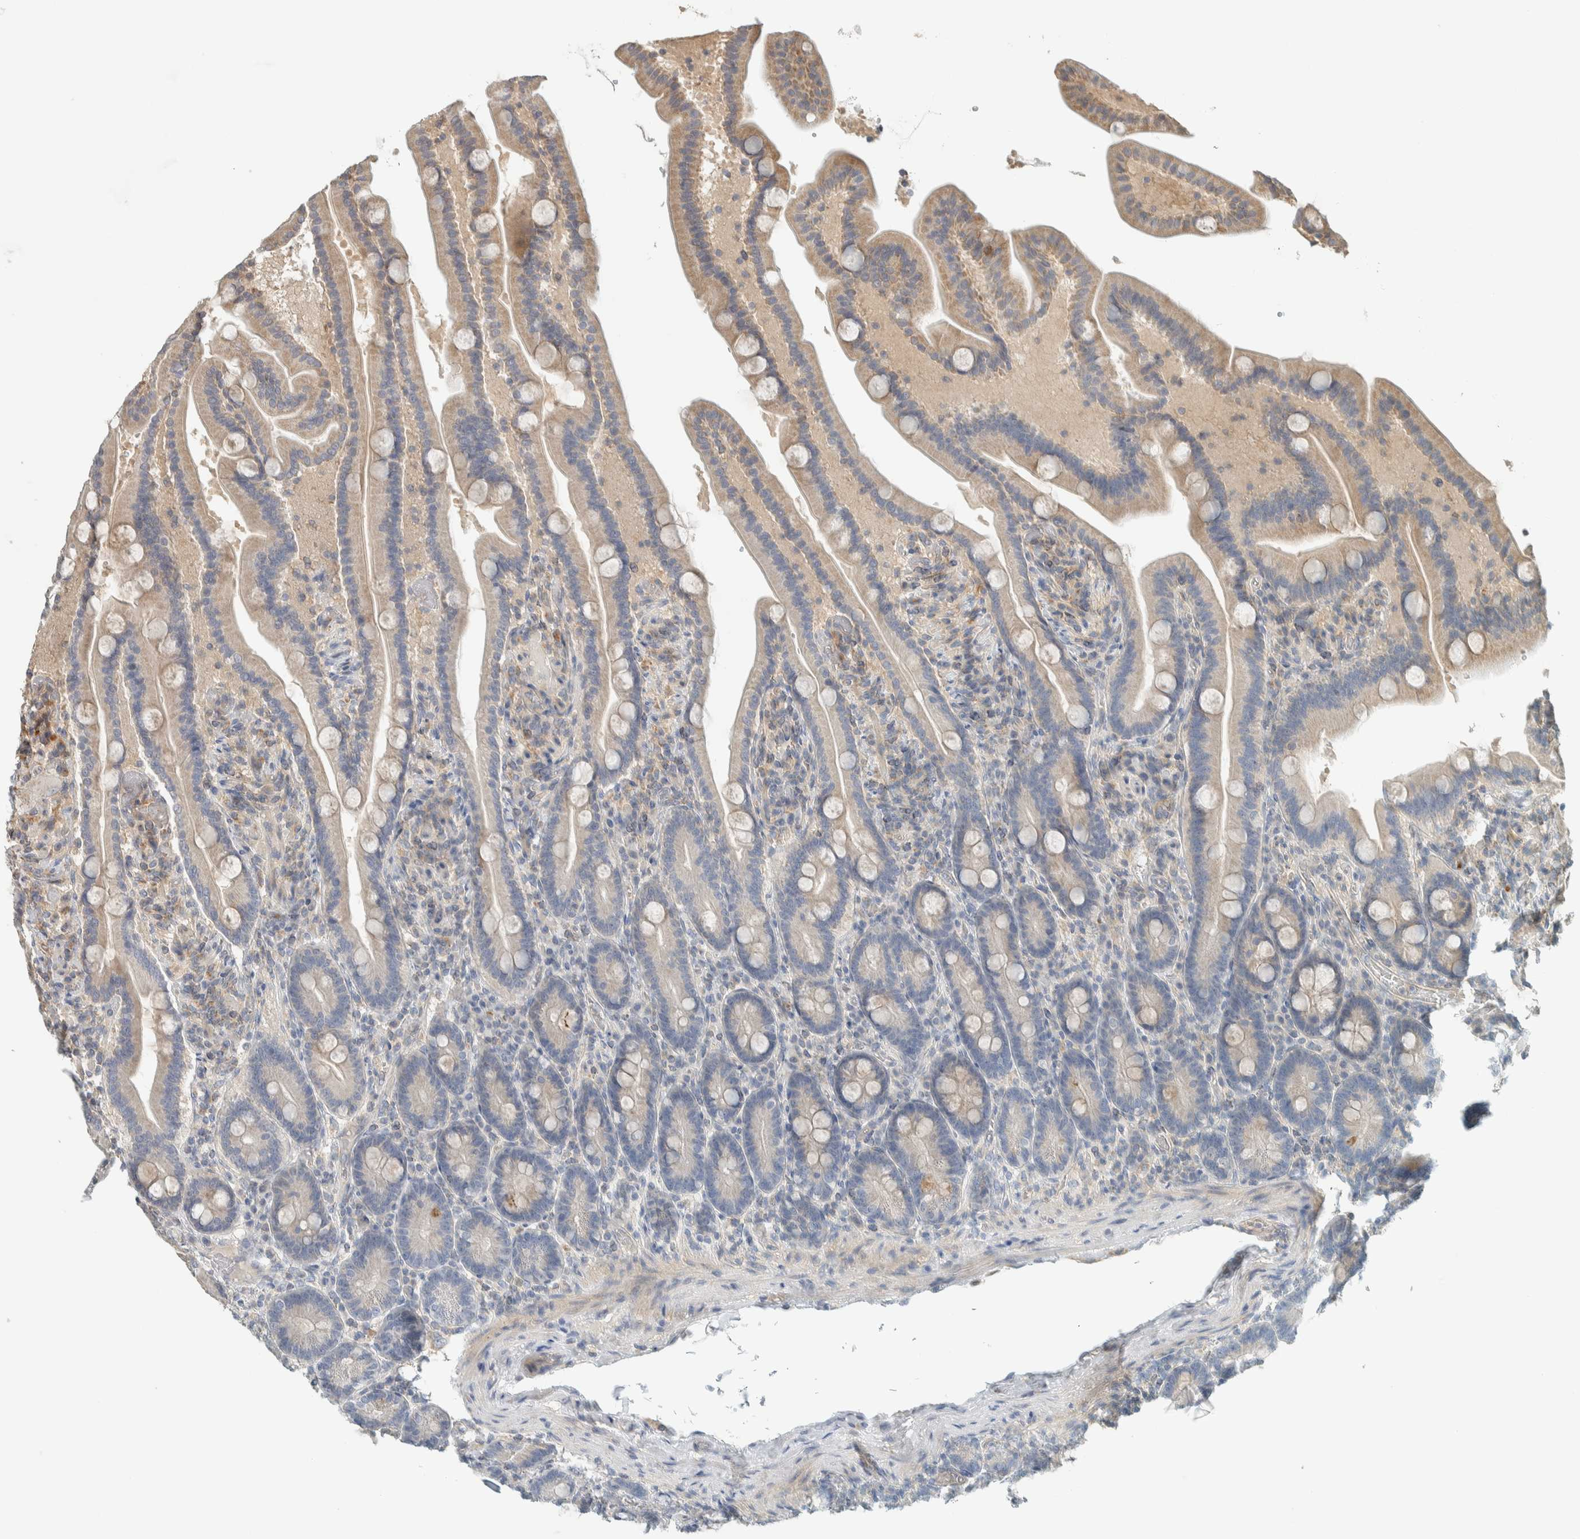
{"staining": {"intensity": "moderate", "quantity": ">75%", "location": "cytoplasmic/membranous"}, "tissue": "duodenum", "cell_type": "Glandular cells", "image_type": "normal", "snomed": [{"axis": "morphology", "description": "Normal tissue, NOS"}, {"axis": "topography", "description": "Duodenum"}], "caption": "Brown immunohistochemical staining in unremarkable human duodenum reveals moderate cytoplasmic/membranous positivity in about >75% of glandular cells.", "gene": "PDE7B", "patient": {"sex": "male", "age": 54}}